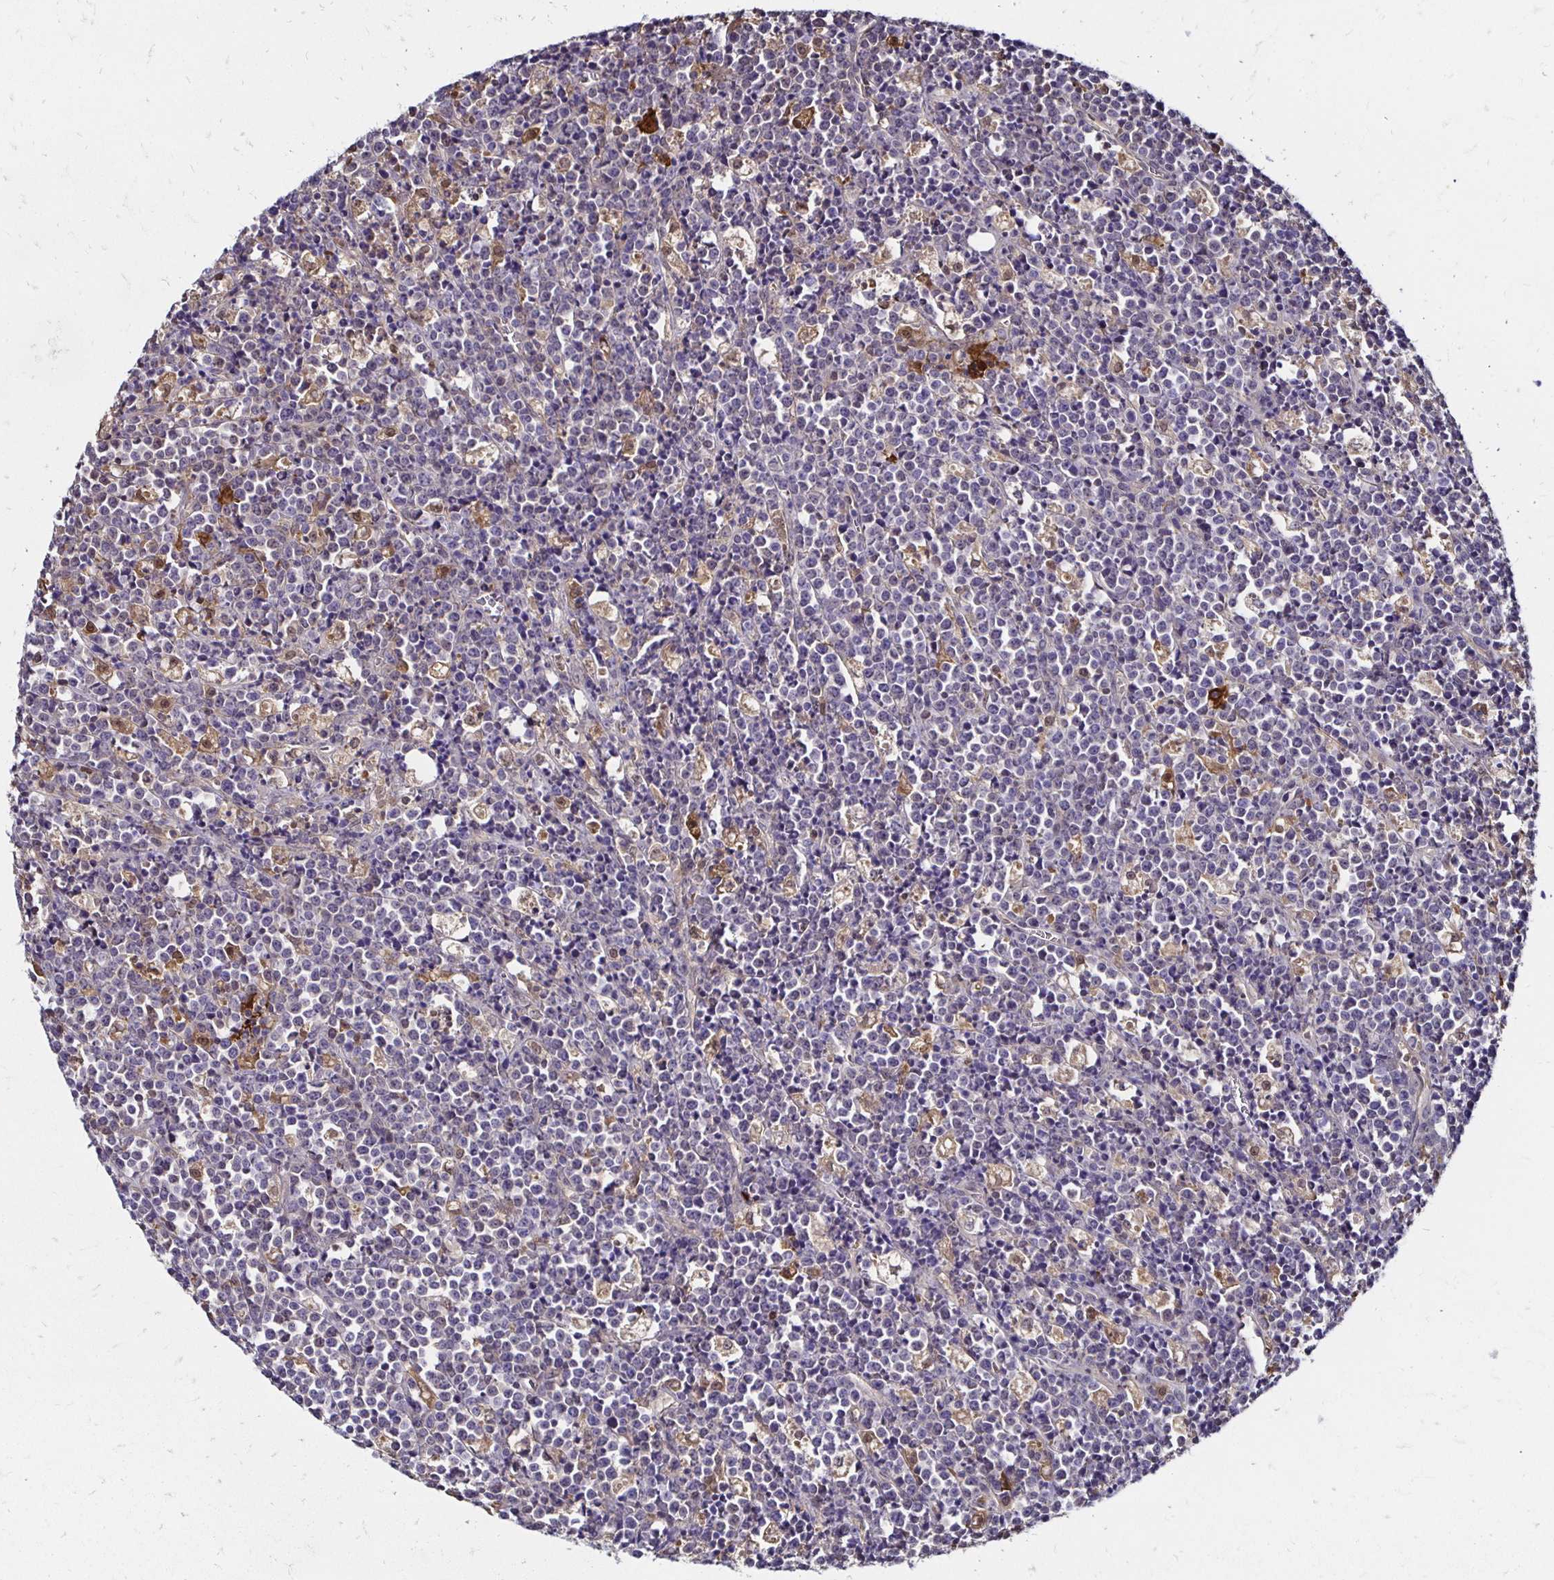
{"staining": {"intensity": "negative", "quantity": "none", "location": "none"}, "tissue": "lymphoma", "cell_type": "Tumor cells", "image_type": "cancer", "snomed": [{"axis": "morphology", "description": "Malignant lymphoma, non-Hodgkin's type, High grade"}, {"axis": "topography", "description": "Ovary"}], "caption": "This is an IHC micrograph of human lymphoma. There is no staining in tumor cells.", "gene": "TXN", "patient": {"sex": "female", "age": 56}}